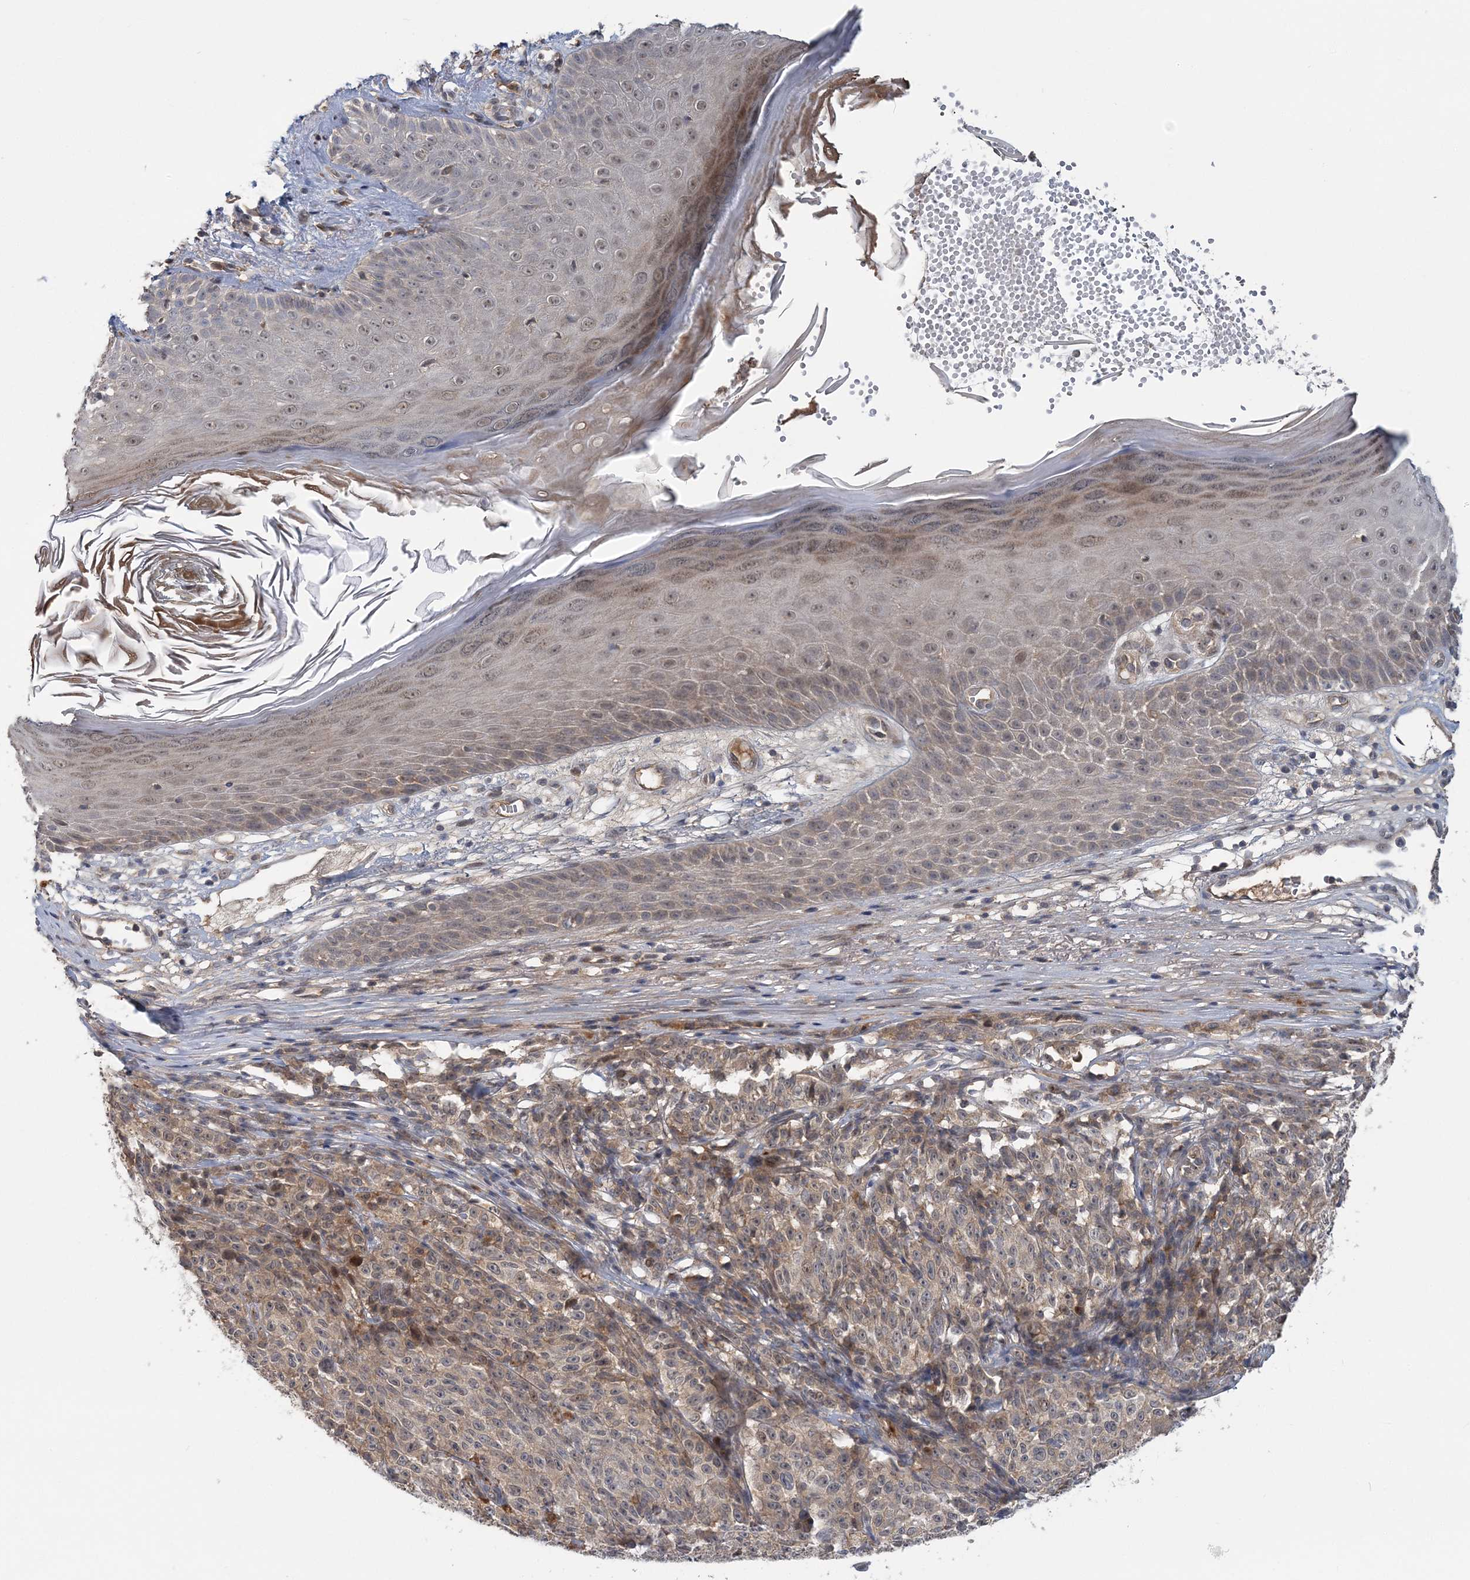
{"staining": {"intensity": "weak", "quantity": ">75%", "location": "cytoplasmic/membranous"}, "tissue": "melanoma", "cell_type": "Tumor cells", "image_type": "cancer", "snomed": [{"axis": "morphology", "description": "Malignant melanoma, NOS"}, {"axis": "topography", "description": "Skin"}], "caption": "Malignant melanoma stained with DAB immunohistochemistry shows low levels of weak cytoplasmic/membranous staining in about >75% of tumor cells.", "gene": "RNF25", "patient": {"sex": "female", "age": 82}}